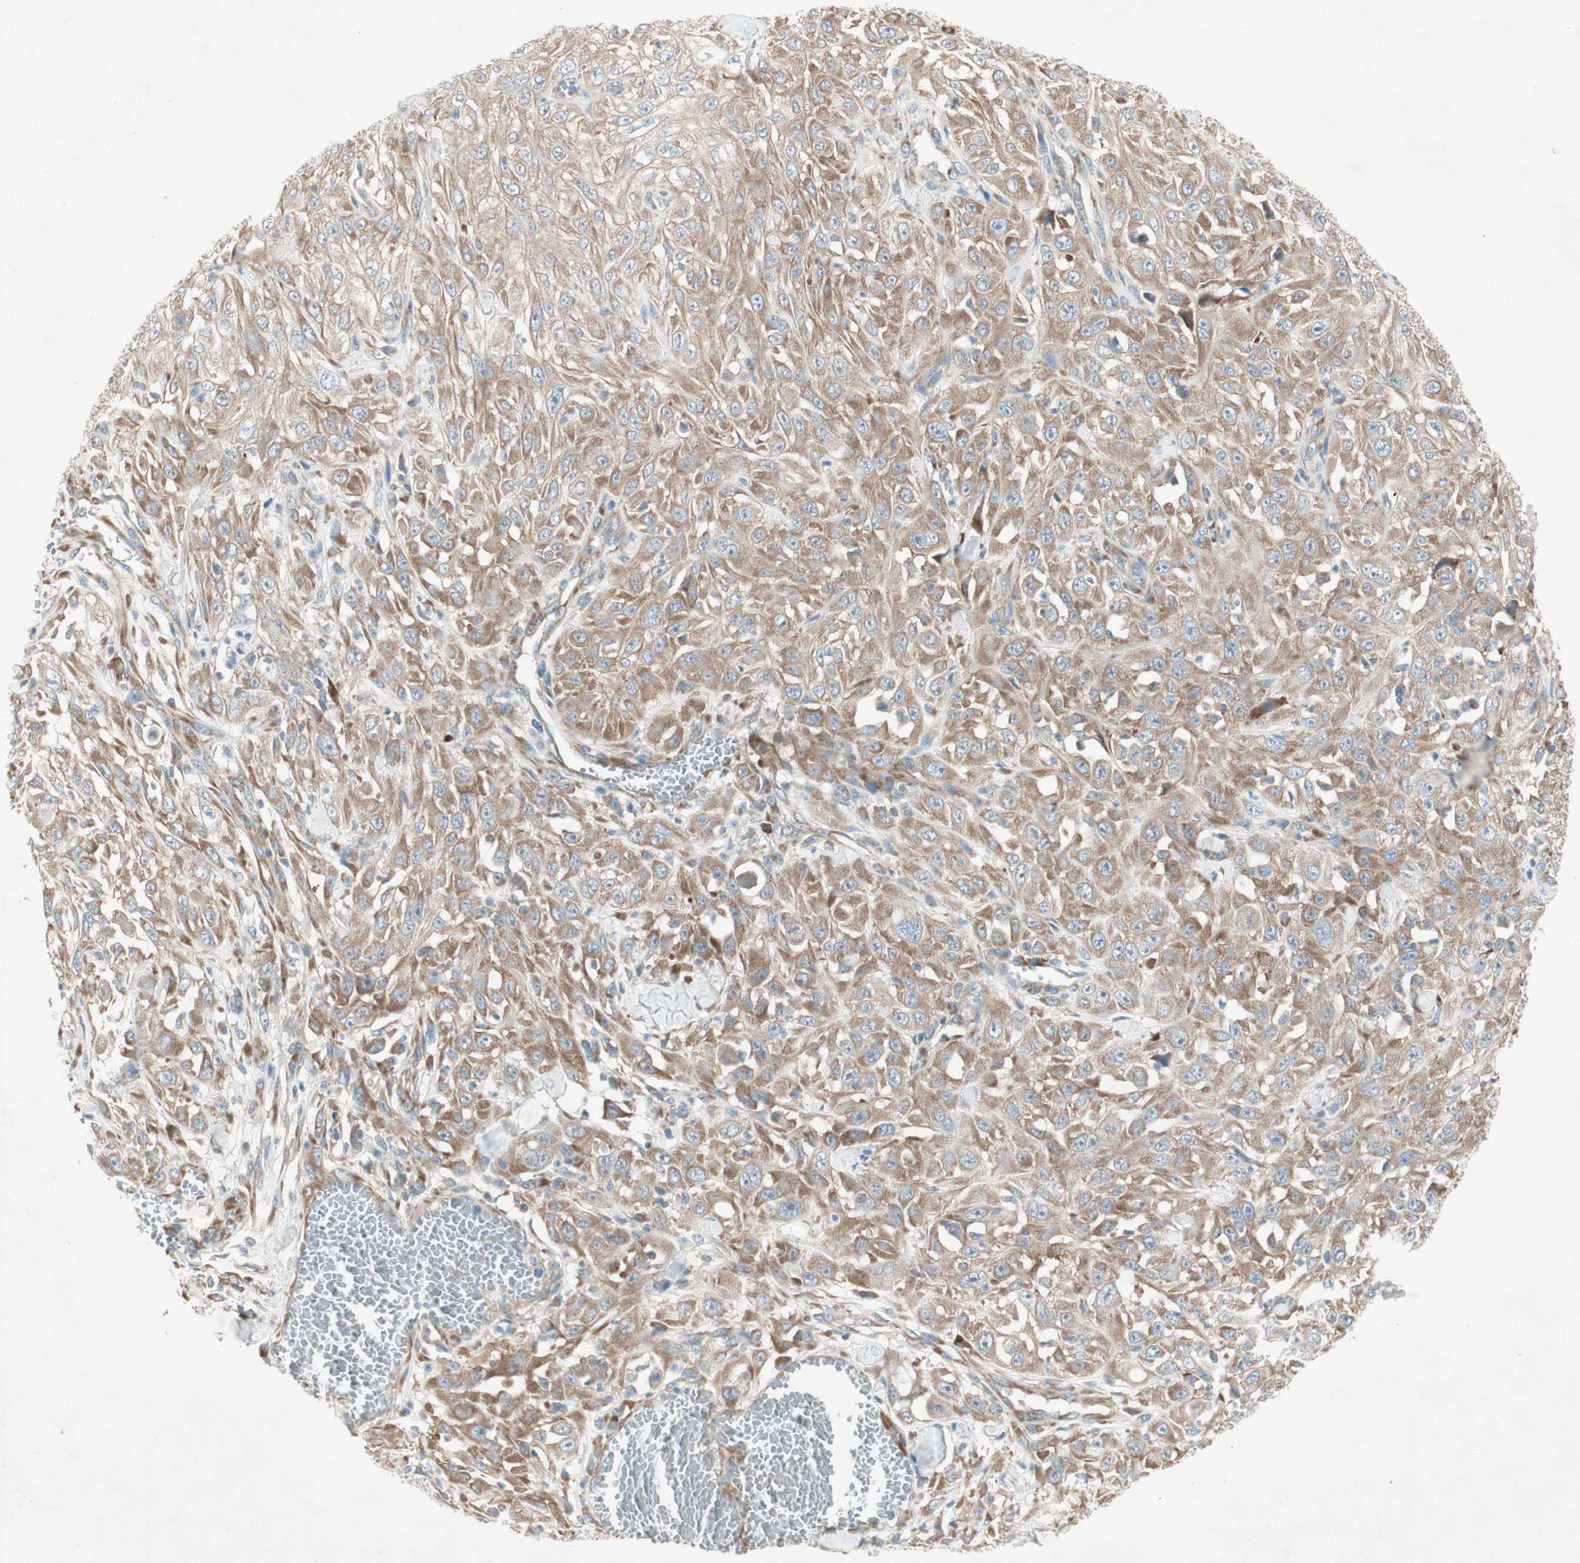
{"staining": {"intensity": "moderate", "quantity": ">75%", "location": "cytoplasmic/membranous"}, "tissue": "skin cancer", "cell_type": "Tumor cells", "image_type": "cancer", "snomed": [{"axis": "morphology", "description": "Squamous cell carcinoma, NOS"}, {"axis": "morphology", "description": "Squamous cell carcinoma, metastatic, NOS"}, {"axis": "topography", "description": "Skin"}, {"axis": "topography", "description": "Lymph node"}], "caption": "Immunohistochemical staining of skin squamous cell carcinoma displays medium levels of moderate cytoplasmic/membranous protein expression in about >75% of tumor cells.", "gene": "RPL23", "patient": {"sex": "male", "age": 75}}